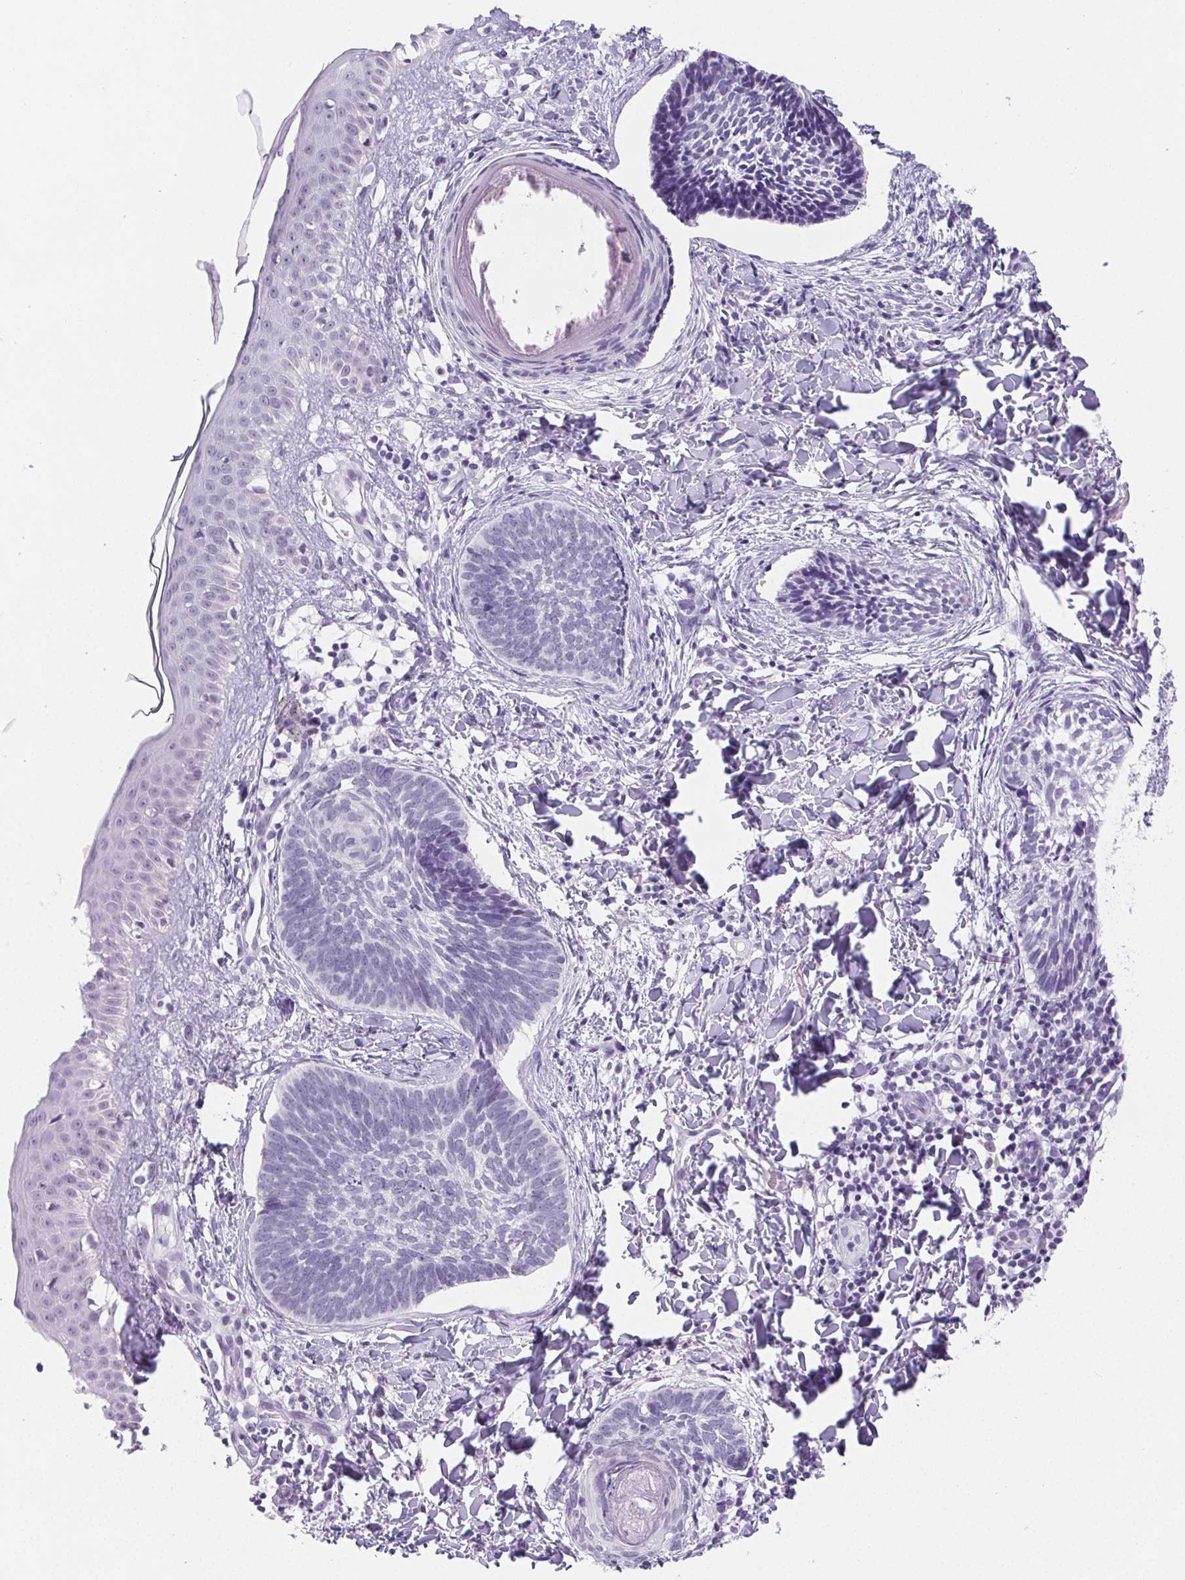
{"staining": {"intensity": "negative", "quantity": "none", "location": "none"}, "tissue": "skin cancer", "cell_type": "Tumor cells", "image_type": "cancer", "snomed": [{"axis": "morphology", "description": "Normal tissue, NOS"}, {"axis": "morphology", "description": "Basal cell carcinoma"}, {"axis": "topography", "description": "Skin"}], "caption": "This is an IHC histopathology image of skin cancer (basal cell carcinoma). There is no positivity in tumor cells.", "gene": "ST8SIA3", "patient": {"sex": "male", "age": 46}}